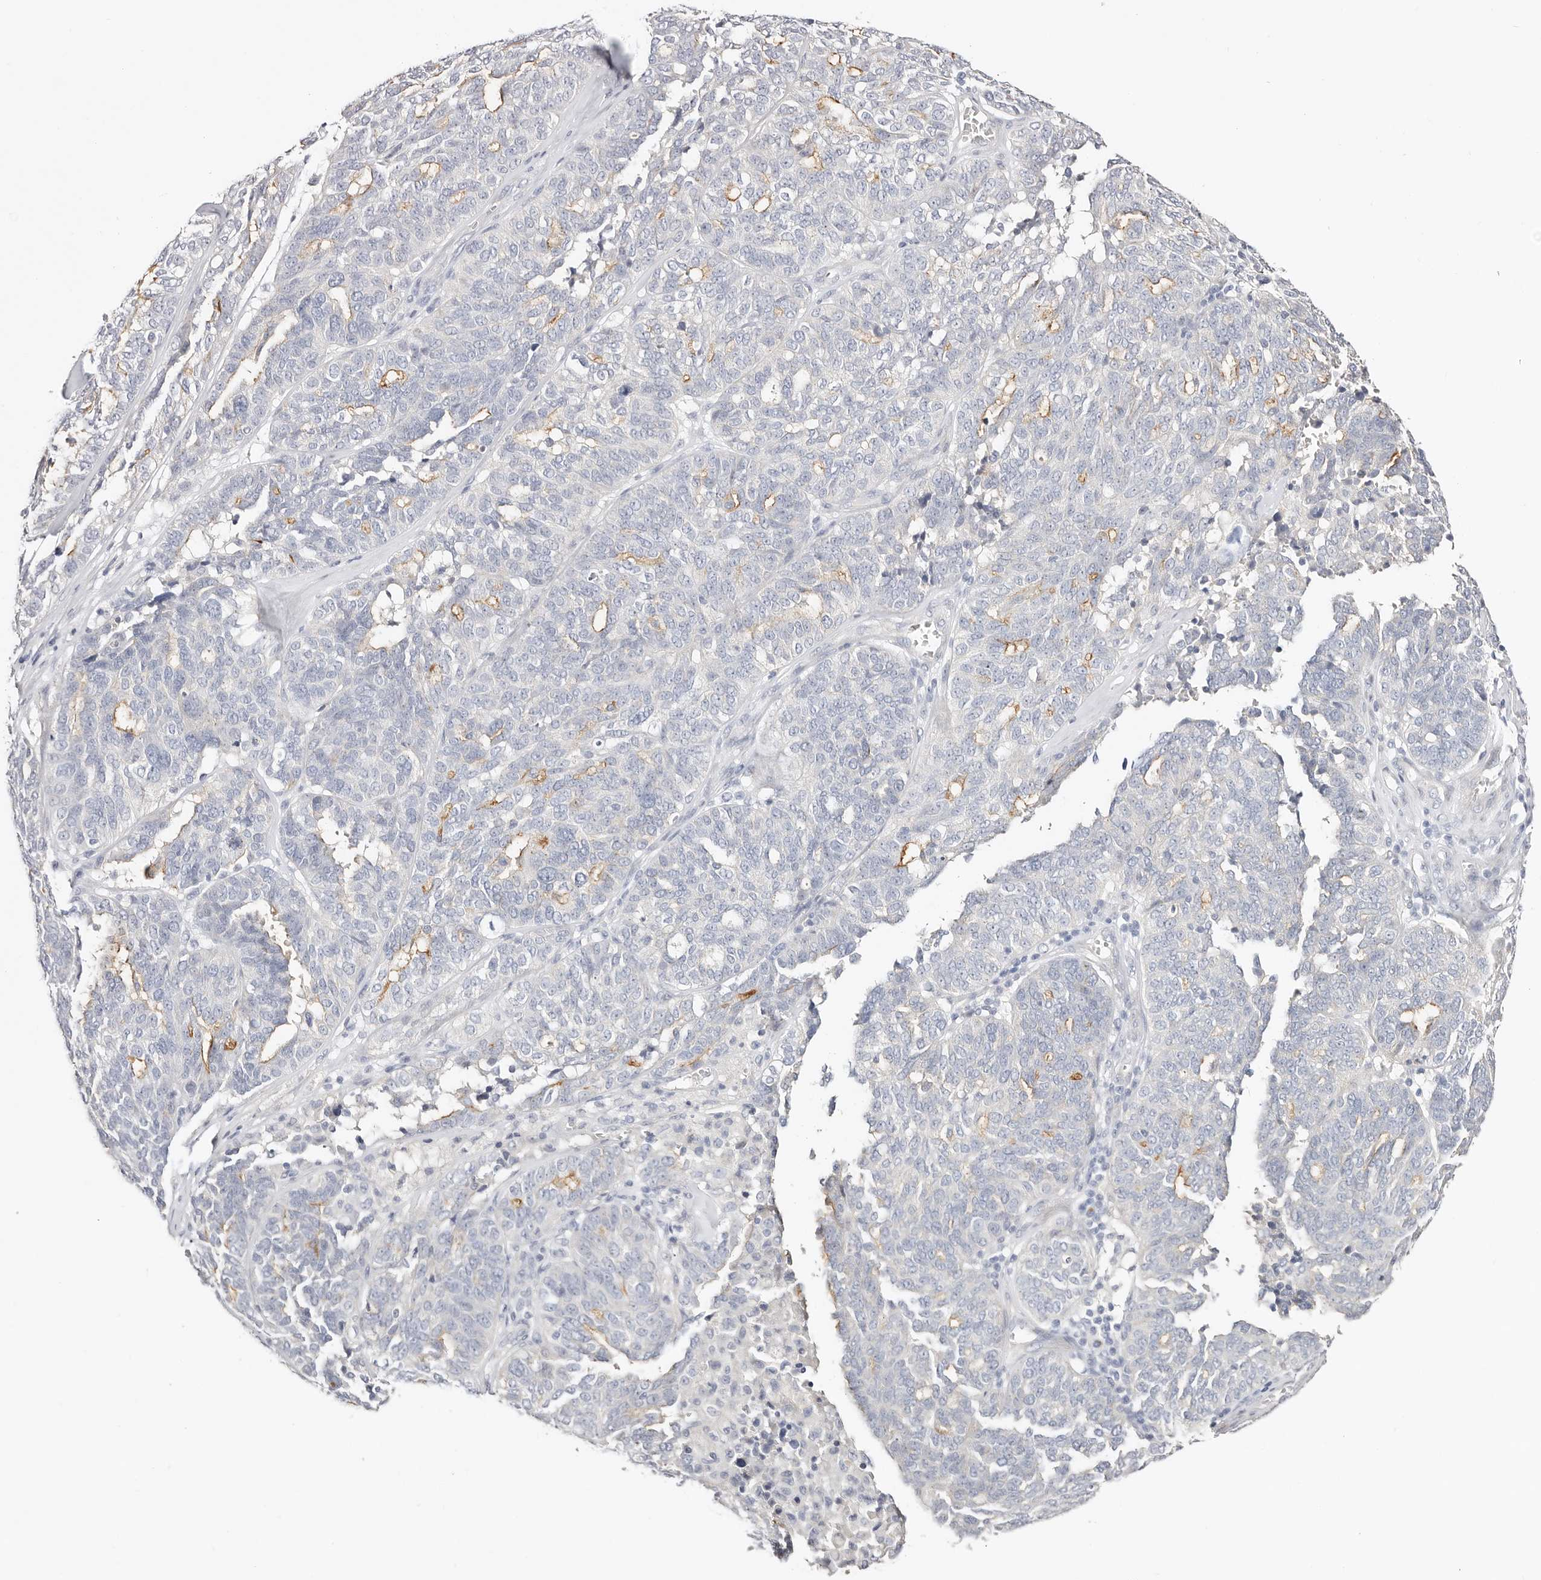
{"staining": {"intensity": "negative", "quantity": "none", "location": "none"}, "tissue": "ovarian cancer", "cell_type": "Tumor cells", "image_type": "cancer", "snomed": [{"axis": "morphology", "description": "Cystadenocarcinoma, serous, NOS"}, {"axis": "topography", "description": "Ovary"}], "caption": "Histopathology image shows no protein positivity in tumor cells of ovarian serous cystadenocarcinoma tissue. Brightfield microscopy of immunohistochemistry (IHC) stained with DAB (3,3'-diaminobenzidine) (brown) and hematoxylin (blue), captured at high magnification.", "gene": "DNASE1", "patient": {"sex": "female", "age": 59}}